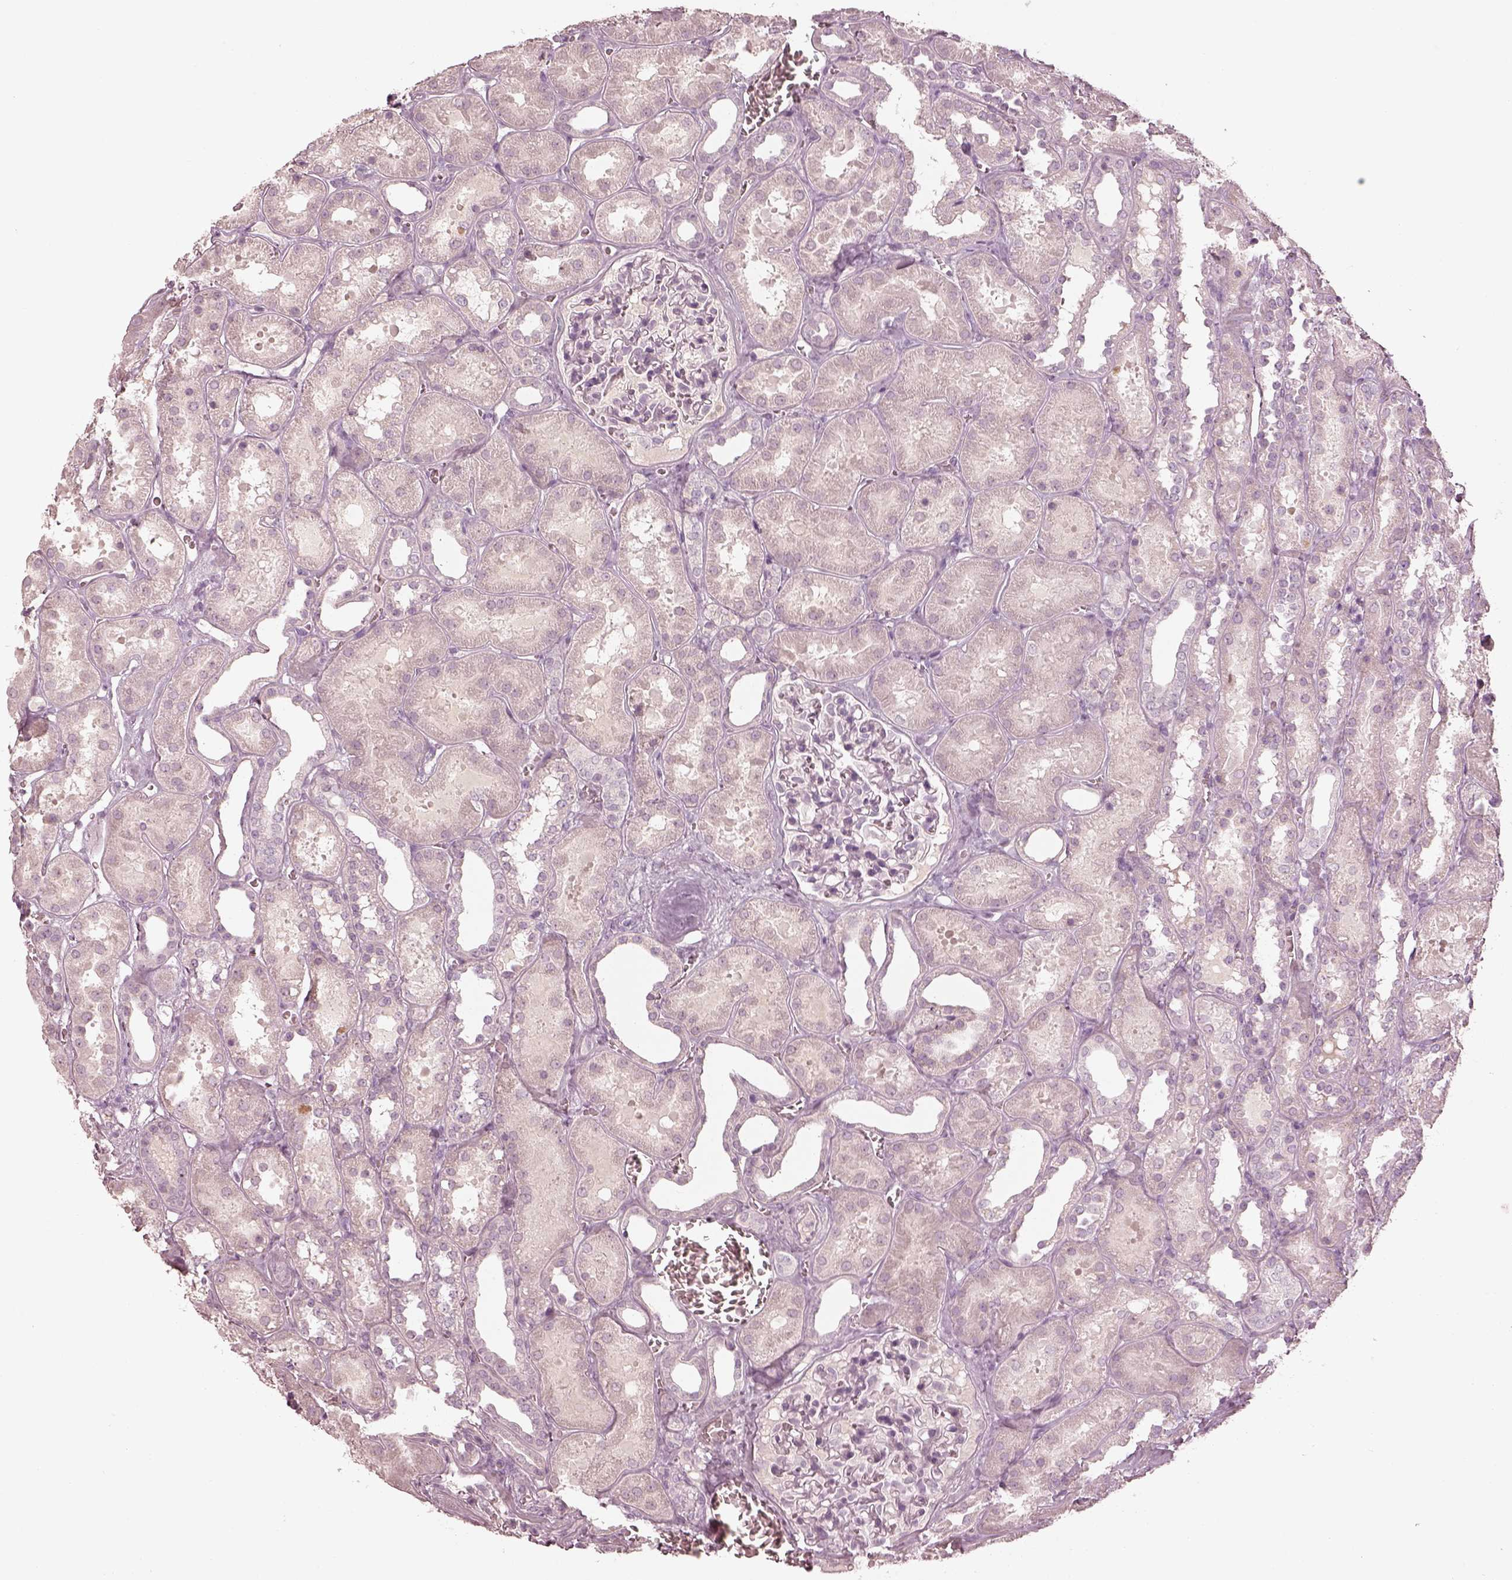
{"staining": {"intensity": "negative", "quantity": "none", "location": "none"}, "tissue": "kidney", "cell_type": "Cells in glomeruli", "image_type": "normal", "snomed": [{"axis": "morphology", "description": "Normal tissue, NOS"}, {"axis": "topography", "description": "Kidney"}], "caption": "DAB (3,3'-diaminobenzidine) immunohistochemical staining of unremarkable kidney exhibits no significant staining in cells in glomeruli. (Stains: DAB (3,3'-diaminobenzidine) IHC with hematoxylin counter stain, Microscopy: brightfield microscopy at high magnification).", "gene": "SPATA6L", "patient": {"sex": "female", "age": 41}}